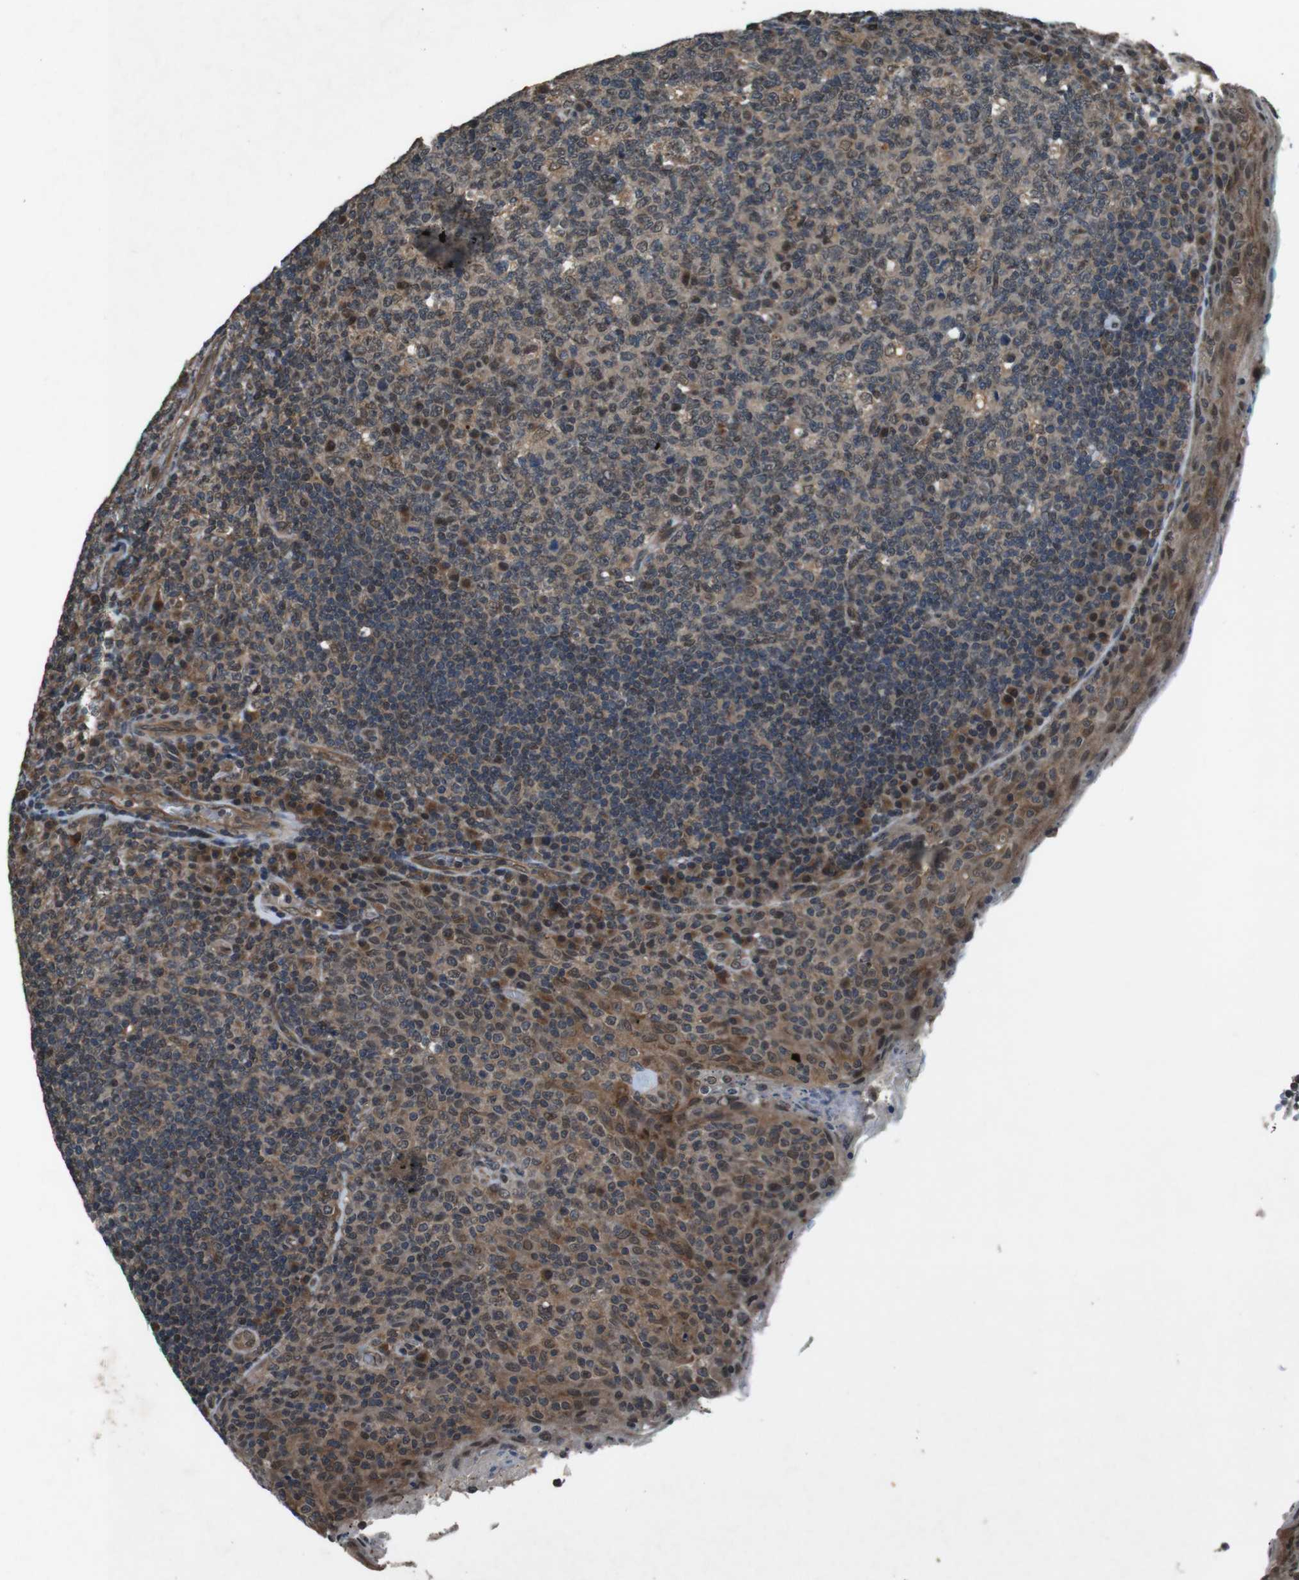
{"staining": {"intensity": "moderate", "quantity": "25%-75%", "location": "nuclear"}, "tissue": "tonsil", "cell_type": "Germinal center cells", "image_type": "normal", "snomed": [{"axis": "morphology", "description": "Normal tissue, NOS"}, {"axis": "topography", "description": "Tonsil"}], "caption": "Protein staining reveals moderate nuclear staining in about 25%-75% of germinal center cells in normal tonsil. The protein is shown in brown color, while the nuclei are stained blue.", "gene": "SOCS1", "patient": {"sex": "male", "age": 17}}